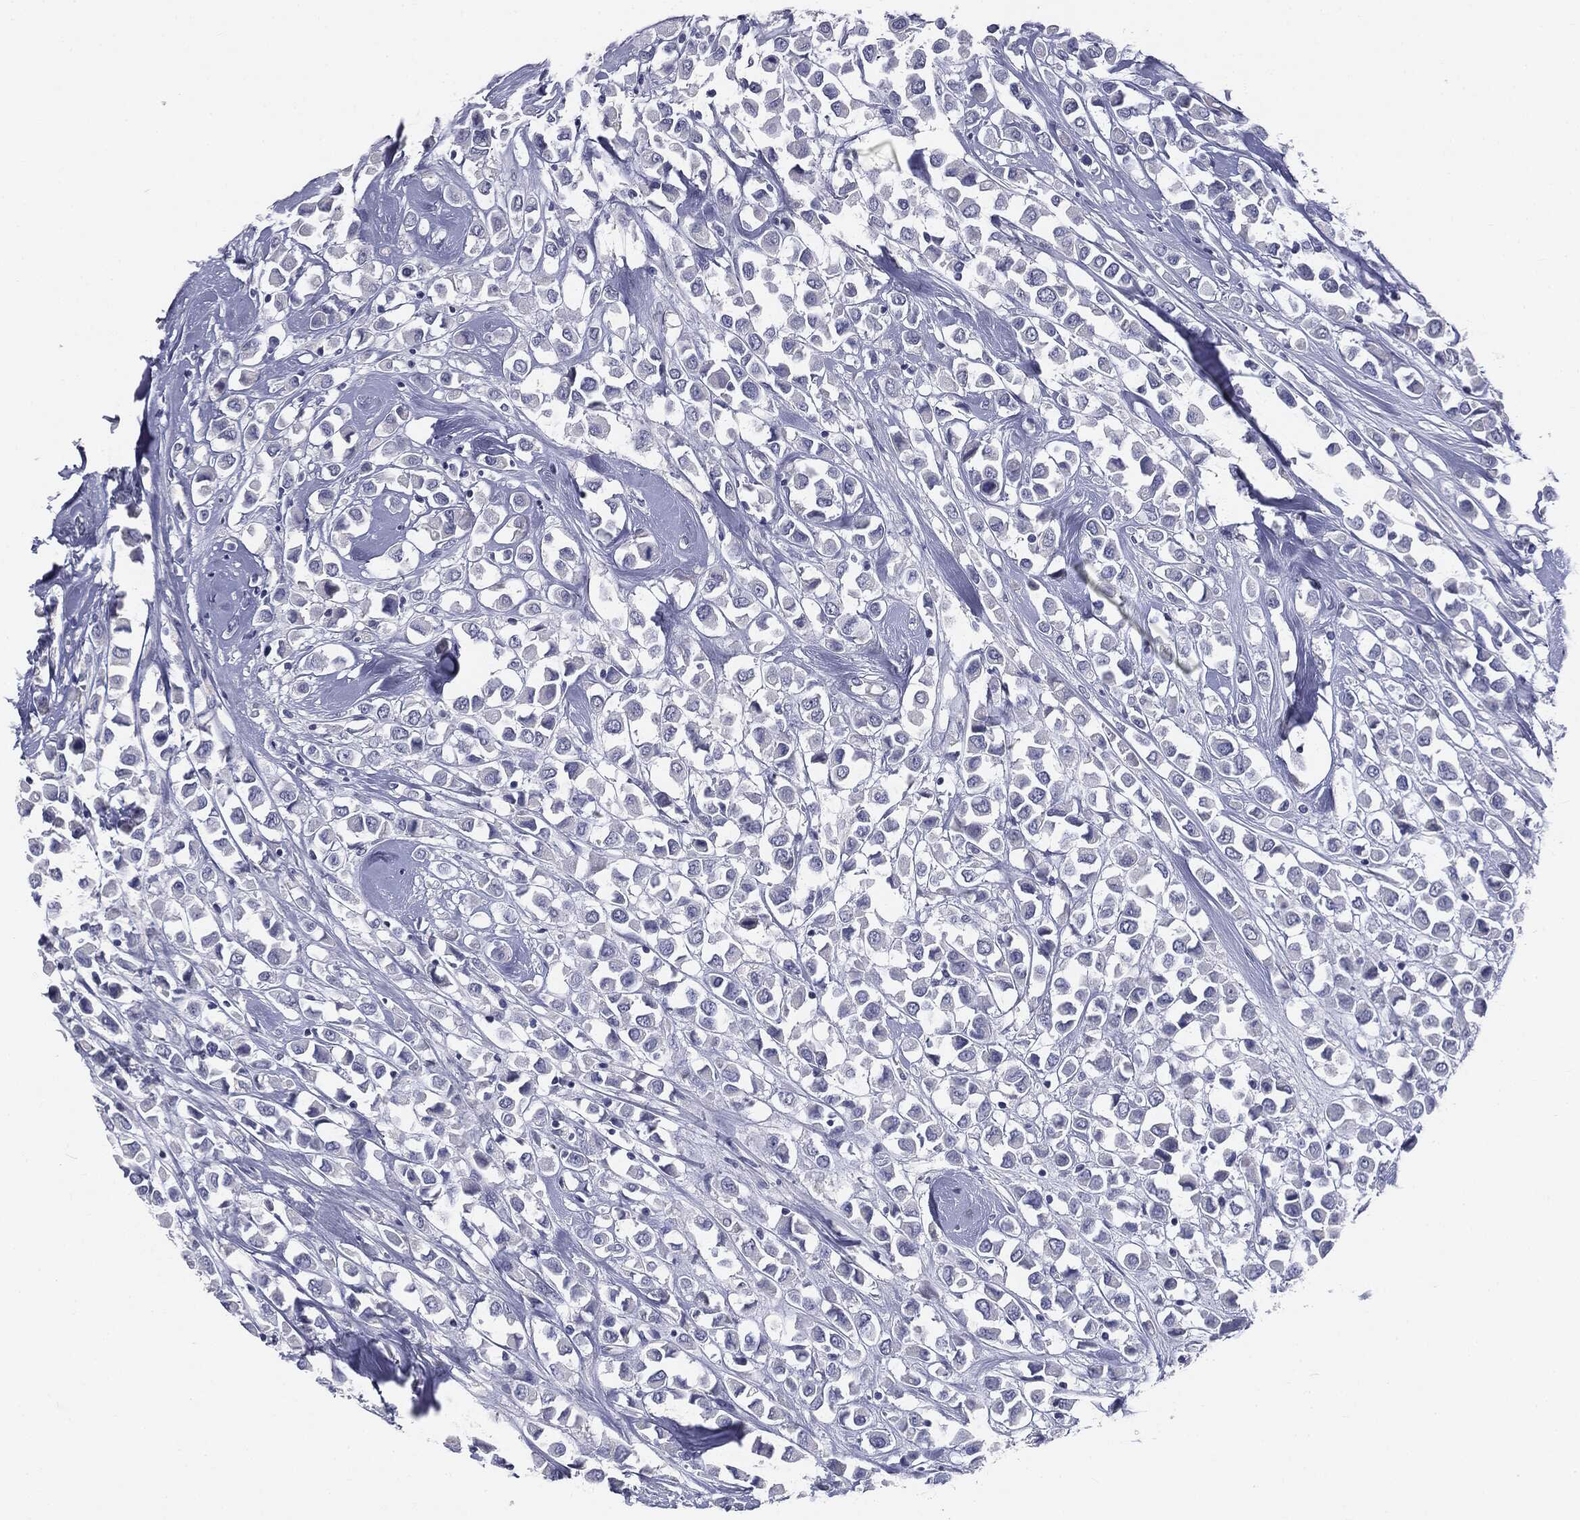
{"staining": {"intensity": "negative", "quantity": "none", "location": "none"}, "tissue": "breast cancer", "cell_type": "Tumor cells", "image_type": "cancer", "snomed": [{"axis": "morphology", "description": "Duct carcinoma"}, {"axis": "topography", "description": "Breast"}], "caption": "DAB (3,3'-diaminobenzidine) immunohistochemical staining of breast cancer exhibits no significant positivity in tumor cells.", "gene": "AFP", "patient": {"sex": "female", "age": 61}}